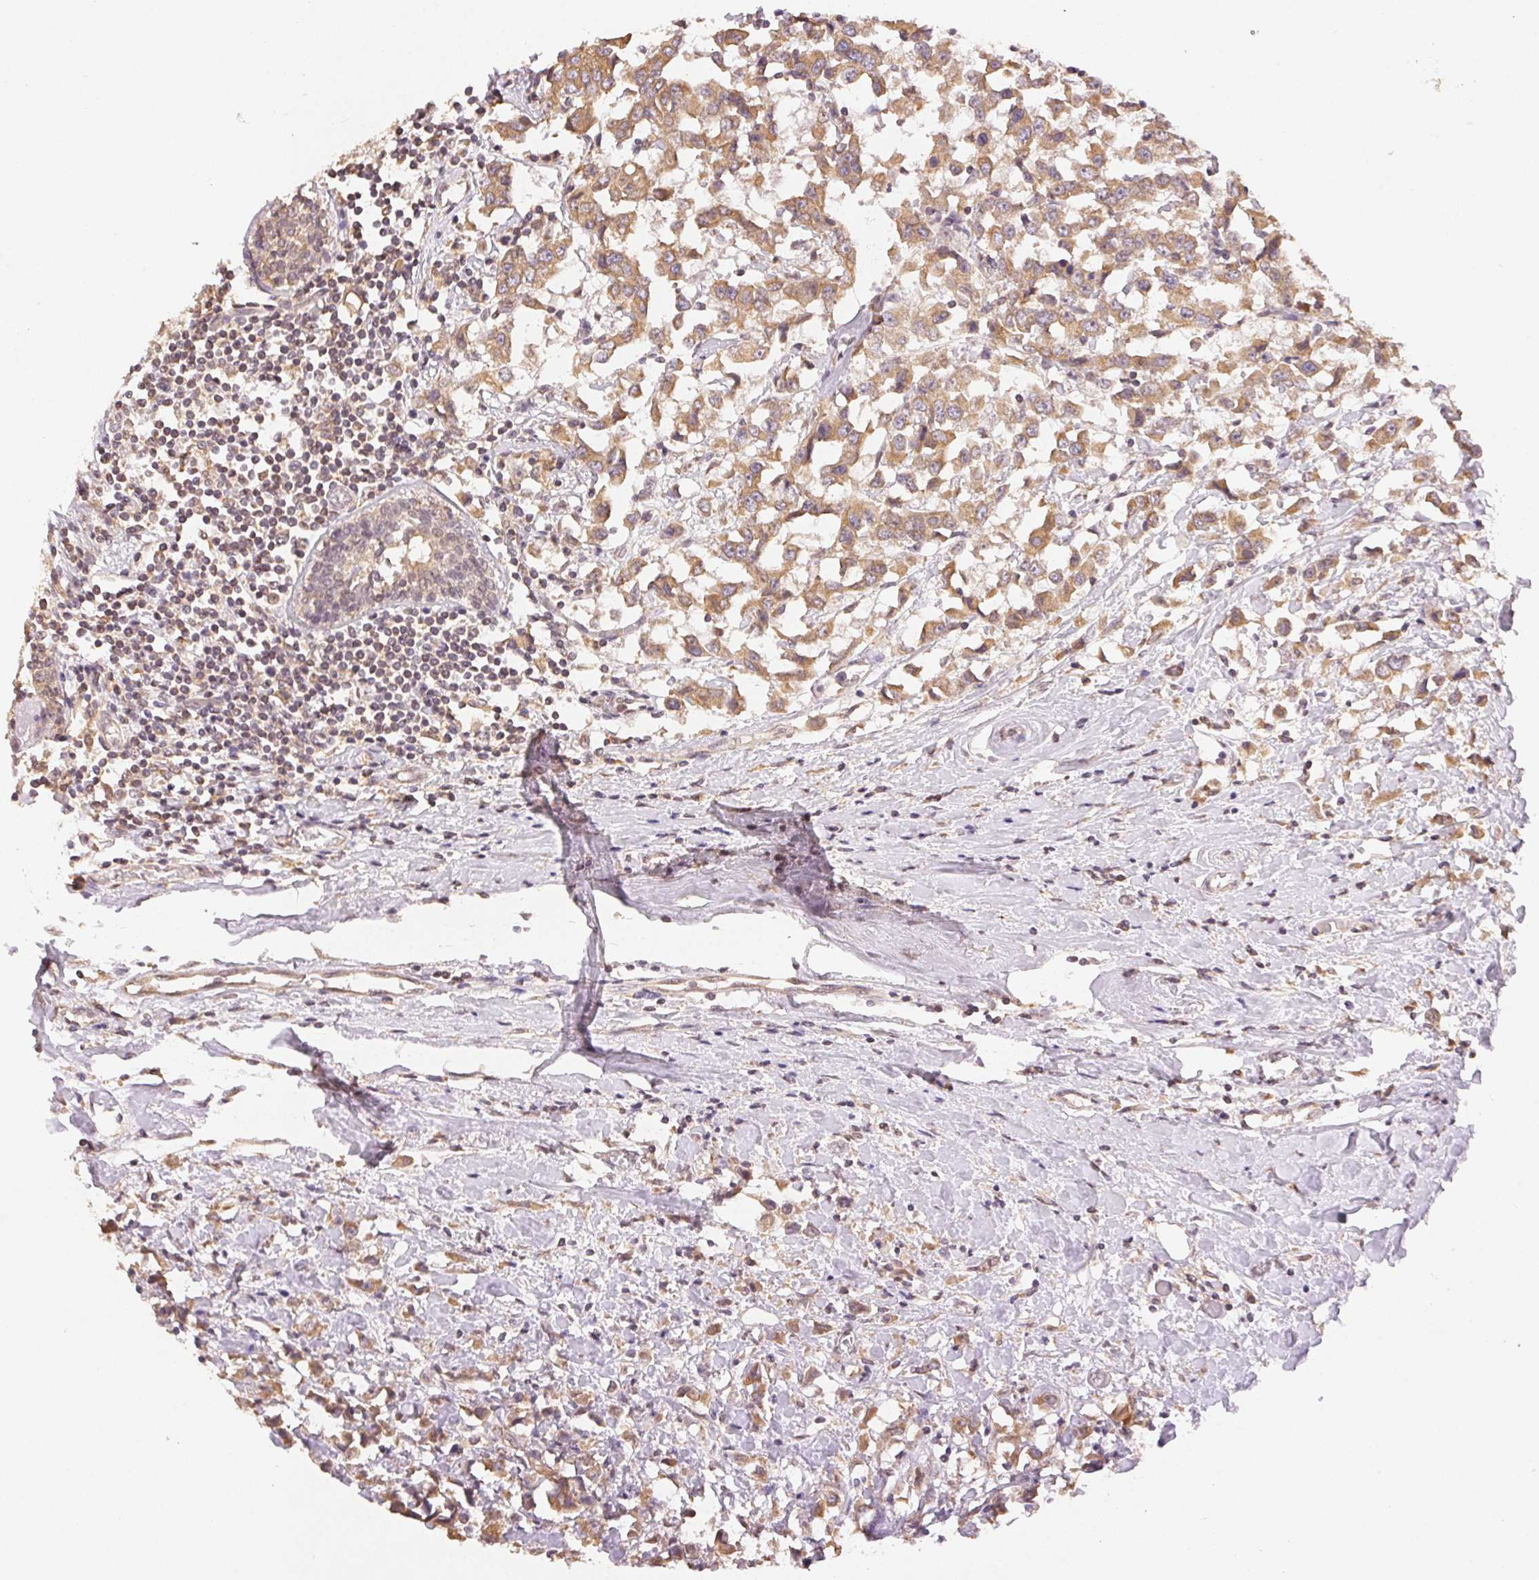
{"staining": {"intensity": "moderate", "quantity": ">75%", "location": "cytoplasmic/membranous"}, "tissue": "breast cancer", "cell_type": "Tumor cells", "image_type": "cancer", "snomed": [{"axis": "morphology", "description": "Duct carcinoma"}, {"axis": "topography", "description": "Breast"}], "caption": "Breast invasive ductal carcinoma stained for a protein (brown) exhibits moderate cytoplasmic/membranous positive positivity in about >75% of tumor cells.", "gene": "SEZ6L2", "patient": {"sex": "female", "age": 61}}